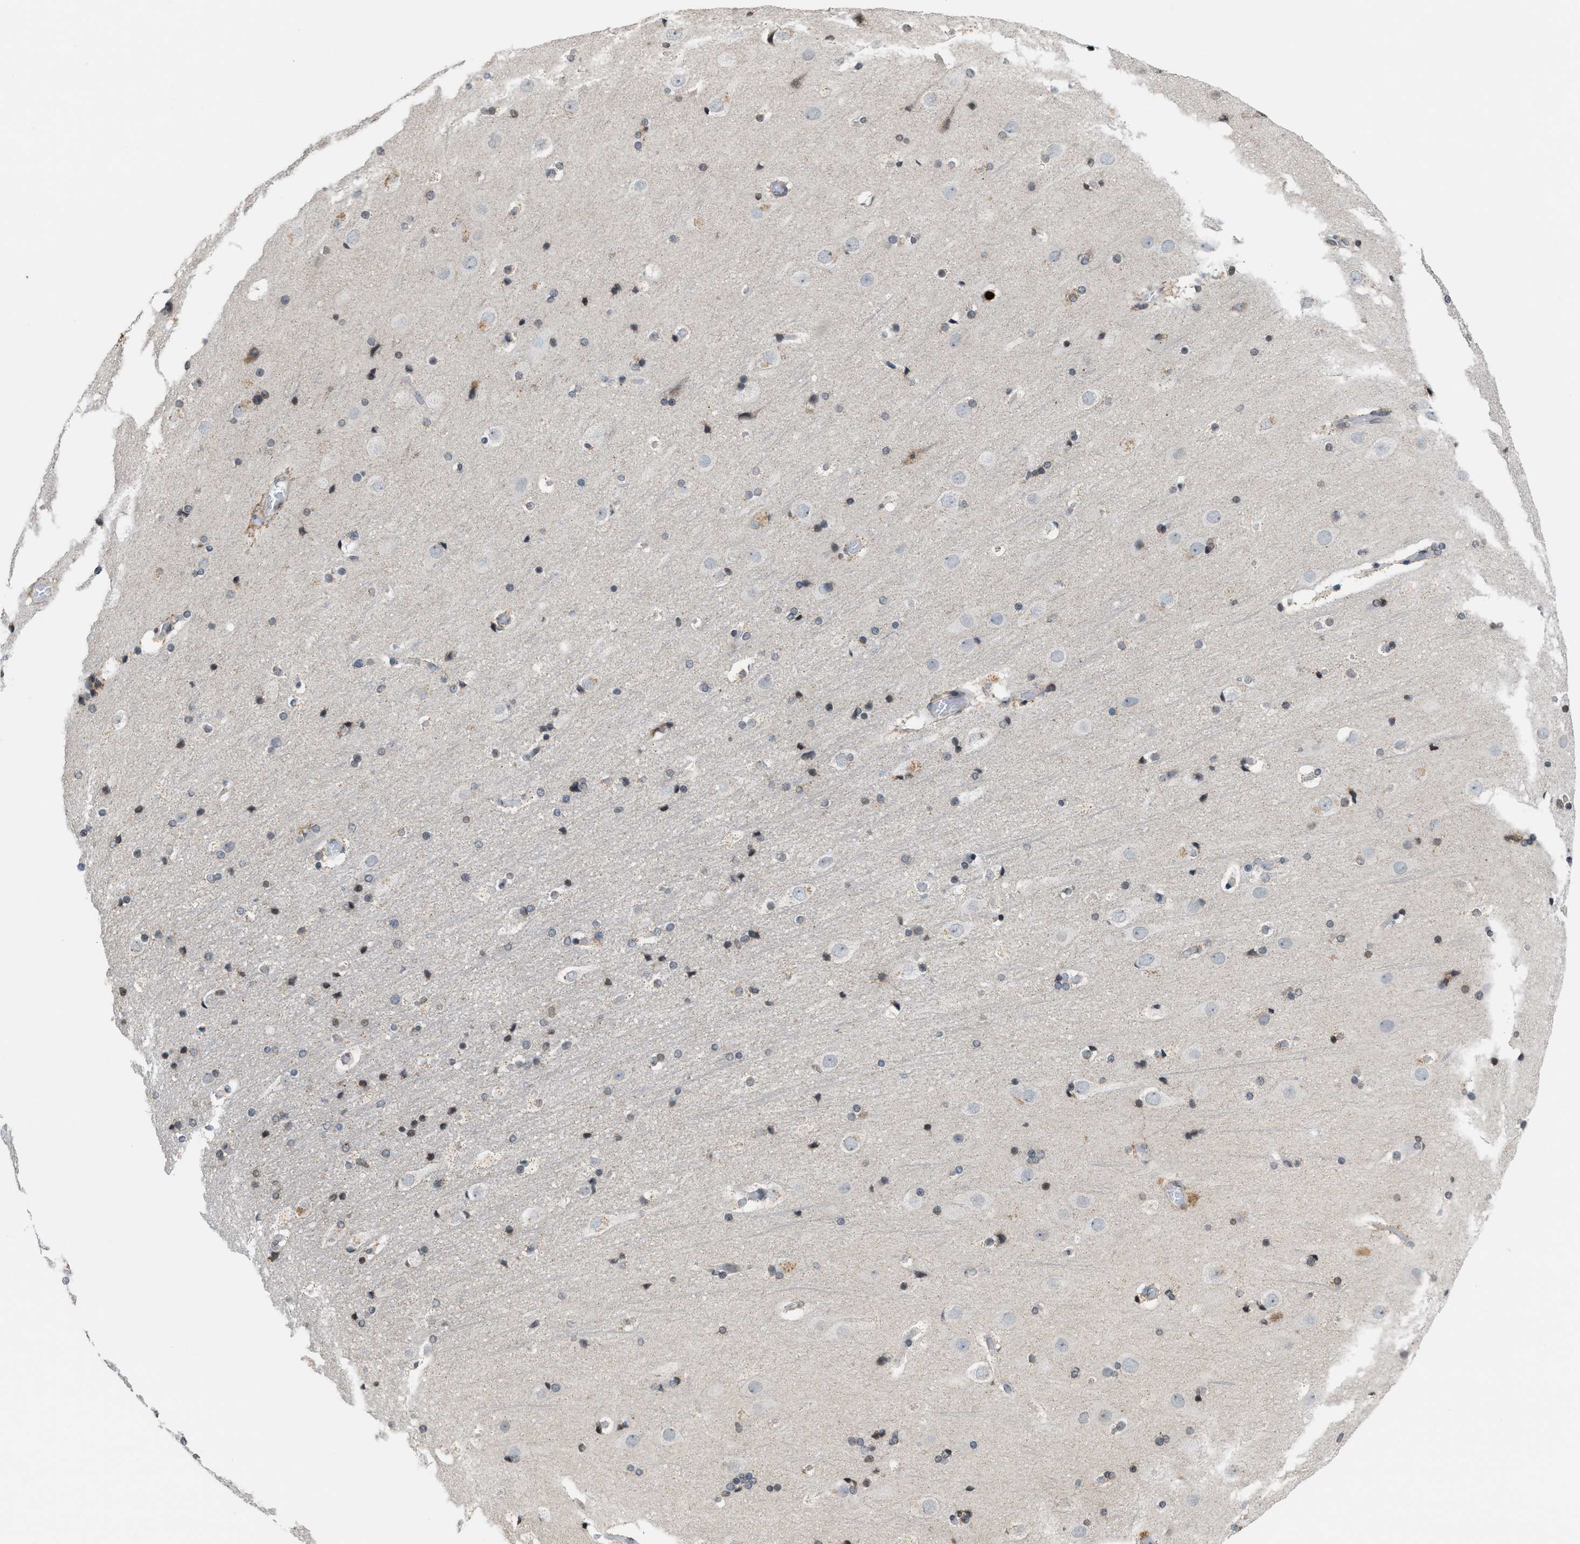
{"staining": {"intensity": "negative", "quantity": "none", "location": "none"}, "tissue": "cerebral cortex", "cell_type": "Endothelial cells", "image_type": "normal", "snomed": [{"axis": "morphology", "description": "Normal tissue, NOS"}, {"axis": "topography", "description": "Cerebral cortex"}], "caption": "Photomicrograph shows no protein positivity in endothelial cells of normal cerebral cortex. Brightfield microscopy of IHC stained with DAB (3,3'-diaminobenzidine) (brown) and hematoxylin (blue), captured at high magnification.", "gene": "PRUNE2", "patient": {"sex": "male", "age": 57}}